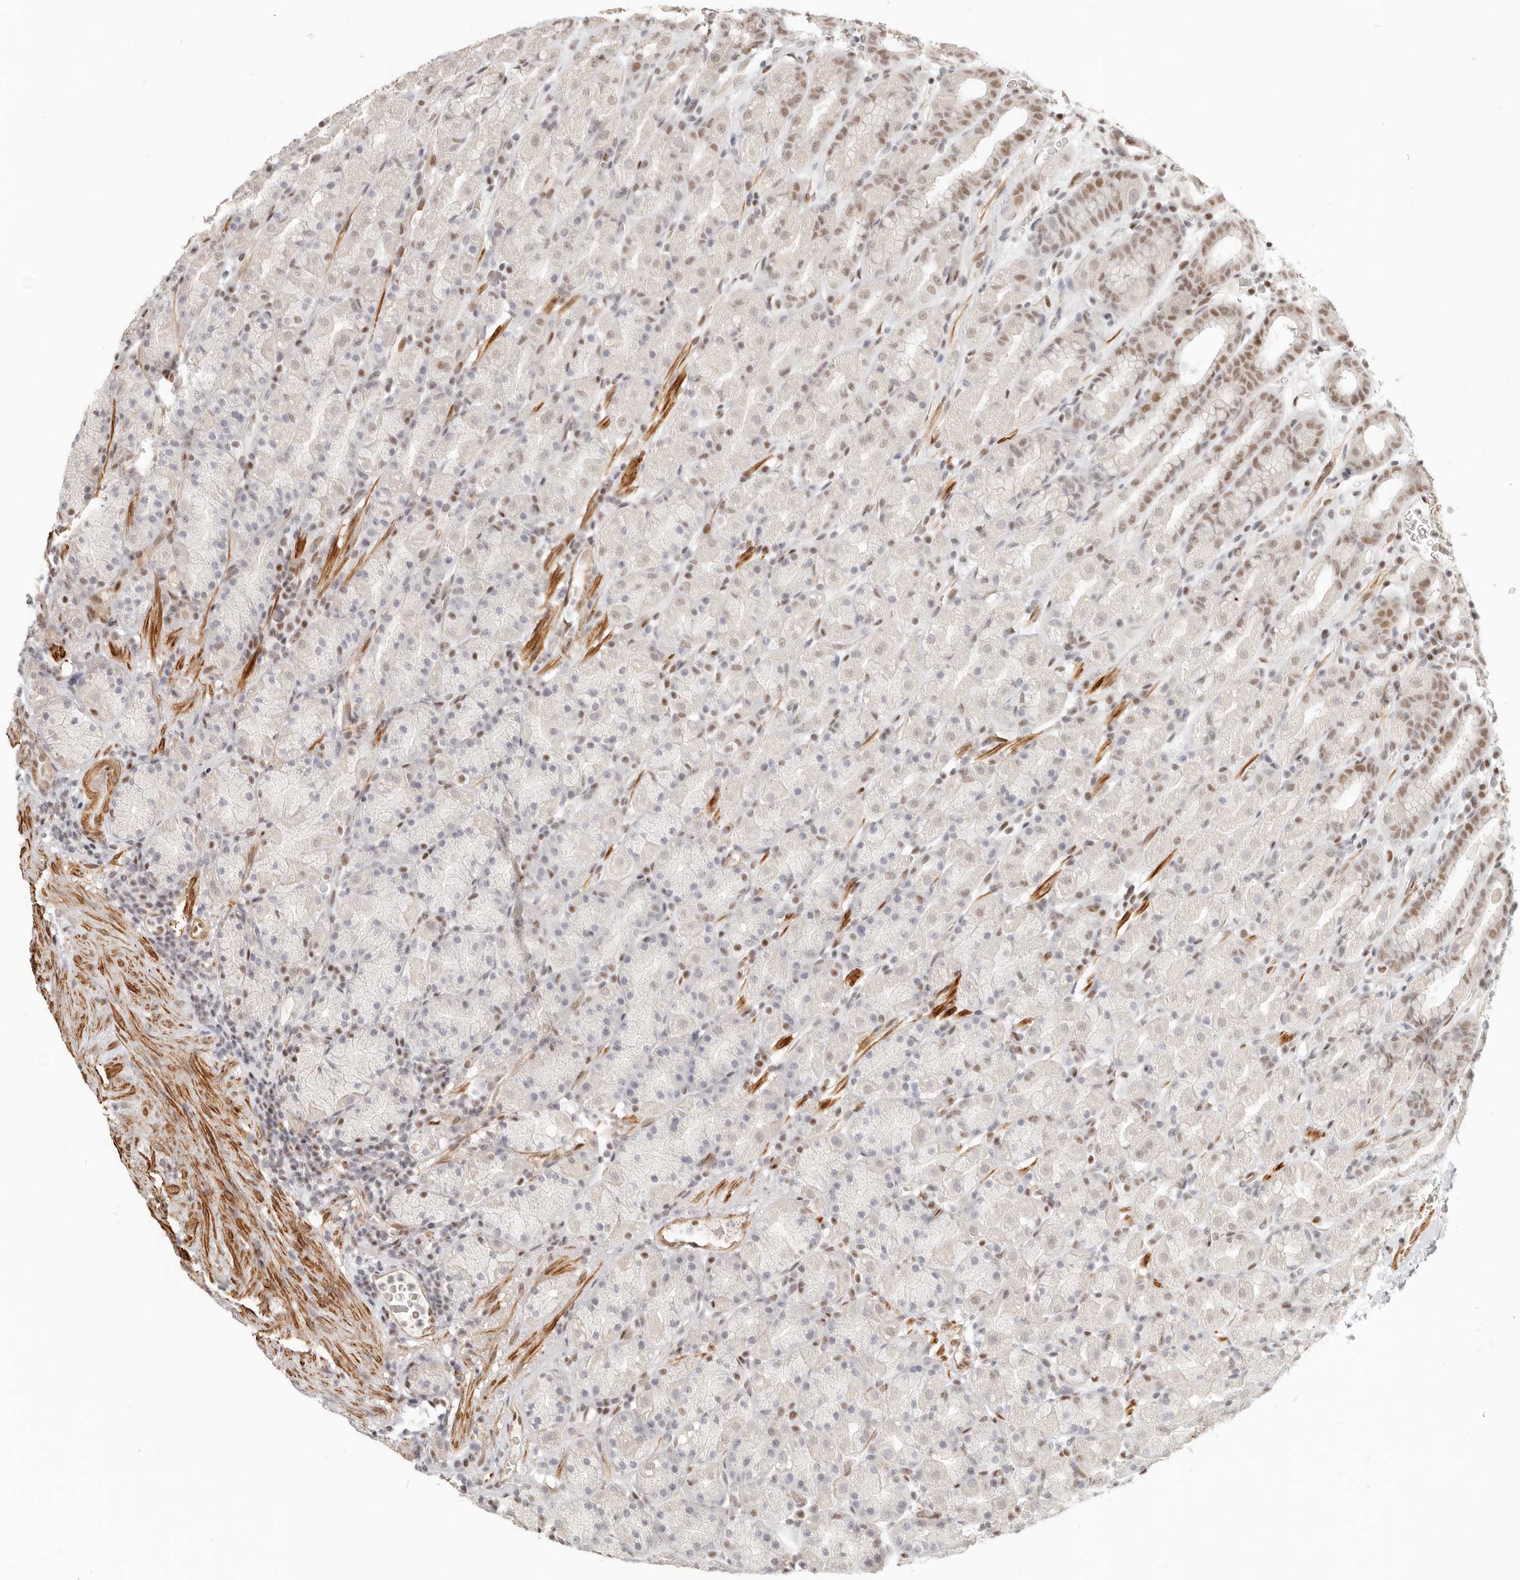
{"staining": {"intensity": "moderate", "quantity": "25%-75%", "location": "nuclear"}, "tissue": "stomach", "cell_type": "Glandular cells", "image_type": "normal", "snomed": [{"axis": "morphology", "description": "Normal tissue, NOS"}, {"axis": "topography", "description": "Stomach, upper"}], "caption": "The micrograph shows immunohistochemical staining of normal stomach. There is moderate nuclear staining is present in about 25%-75% of glandular cells. The staining is performed using DAB (3,3'-diaminobenzidine) brown chromogen to label protein expression. The nuclei are counter-stained blue using hematoxylin.", "gene": "GABPA", "patient": {"sex": "male", "age": 68}}